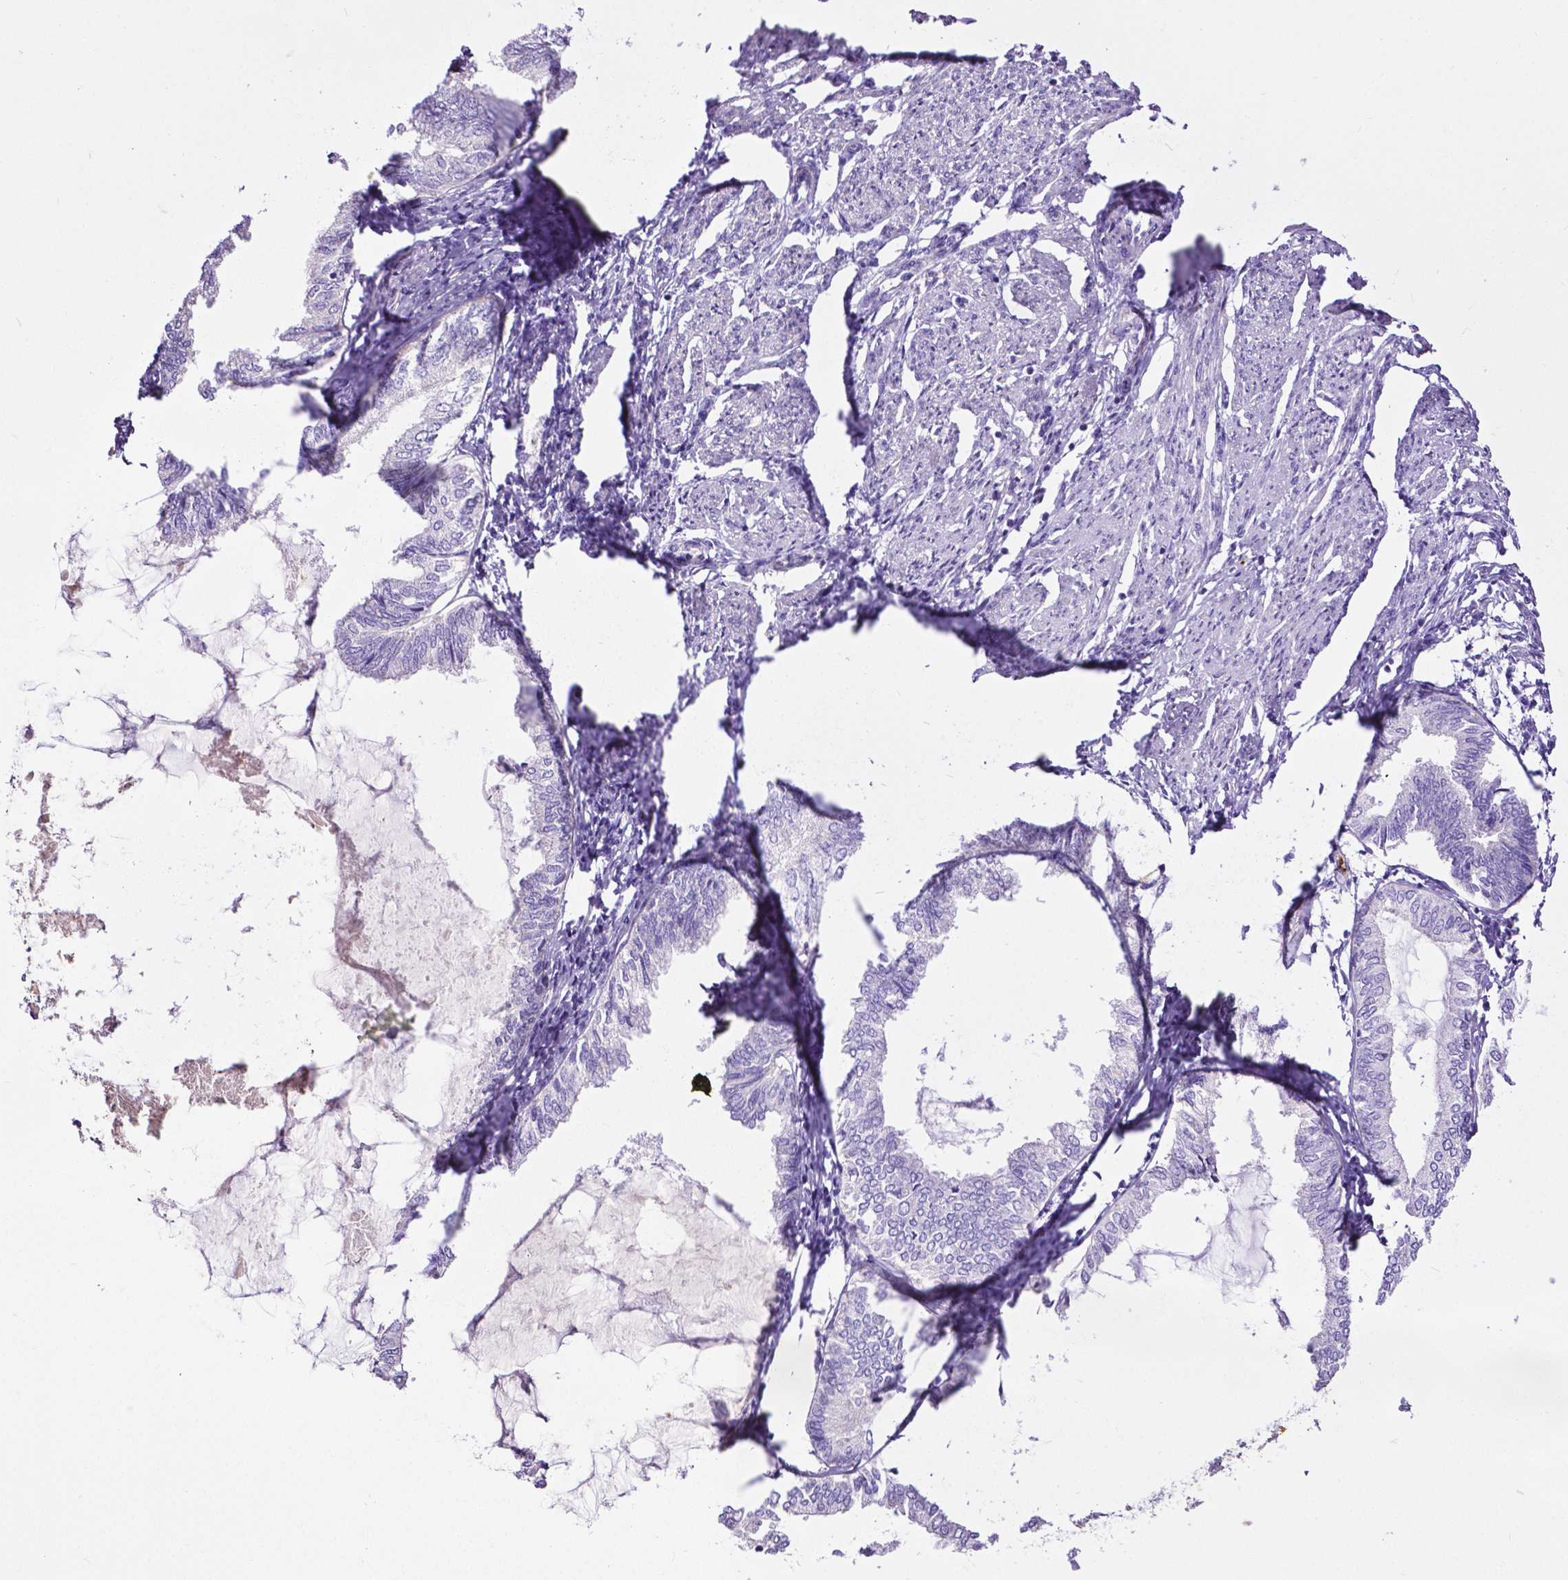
{"staining": {"intensity": "negative", "quantity": "none", "location": "none"}, "tissue": "endometrial cancer", "cell_type": "Tumor cells", "image_type": "cancer", "snomed": [{"axis": "morphology", "description": "Adenocarcinoma, NOS"}, {"axis": "topography", "description": "Endometrium"}], "caption": "An immunohistochemistry micrograph of endometrial cancer (adenocarcinoma) is shown. There is no staining in tumor cells of endometrial cancer (adenocarcinoma).", "gene": "MMP9", "patient": {"sex": "female", "age": 68}}